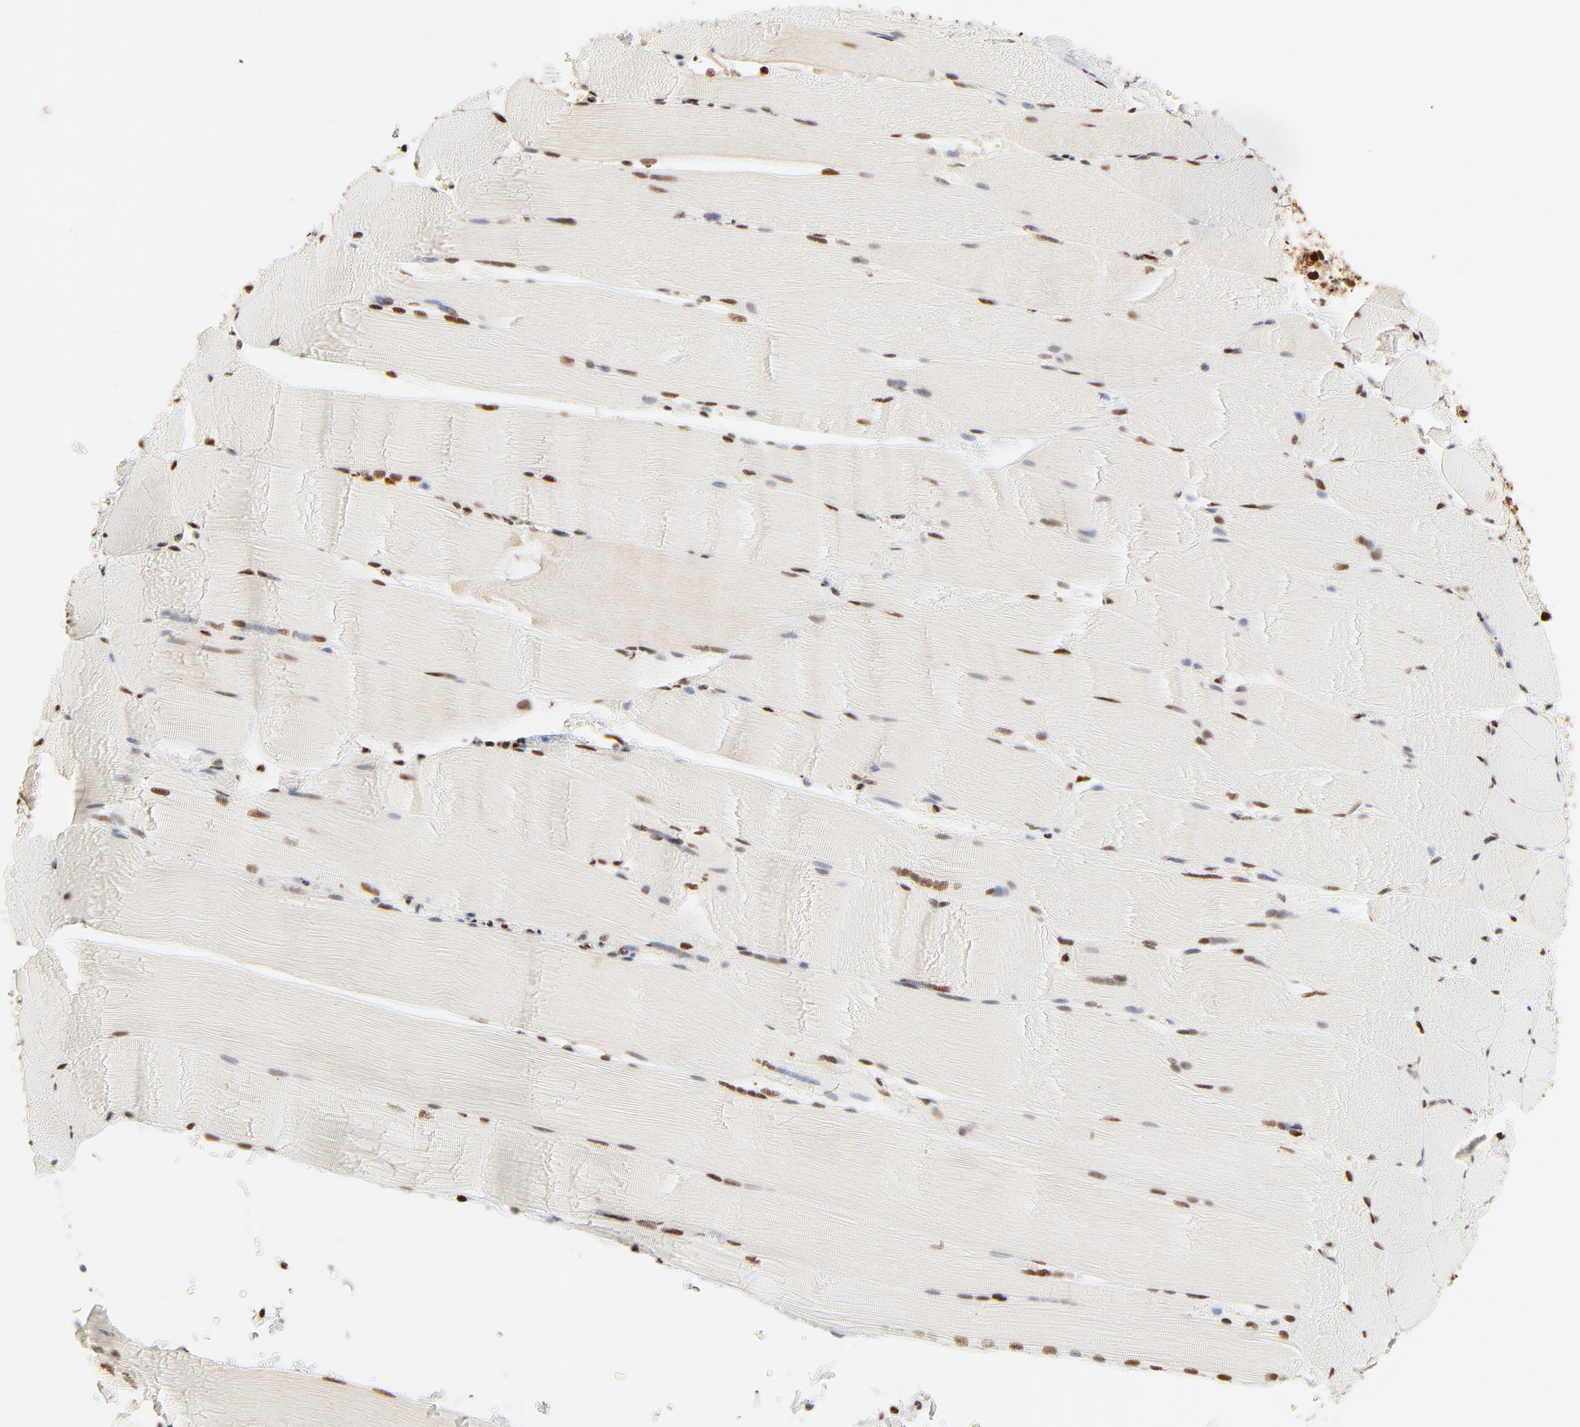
{"staining": {"intensity": "strong", "quantity": "25%-75%", "location": "nuclear"}, "tissue": "skeletal muscle", "cell_type": "Myocytes", "image_type": "normal", "snomed": [{"axis": "morphology", "description": "Normal tissue, NOS"}, {"axis": "topography", "description": "Skeletal muscle"}], "caption": "High-power microscopy captured an IHC micrograph of benign skeletal muscle, revealing strong nuclear staining in approximately 25%-75% of myocytes.", "gene": "FAM50A", "patient": {"sex": "male", "age": 62}}